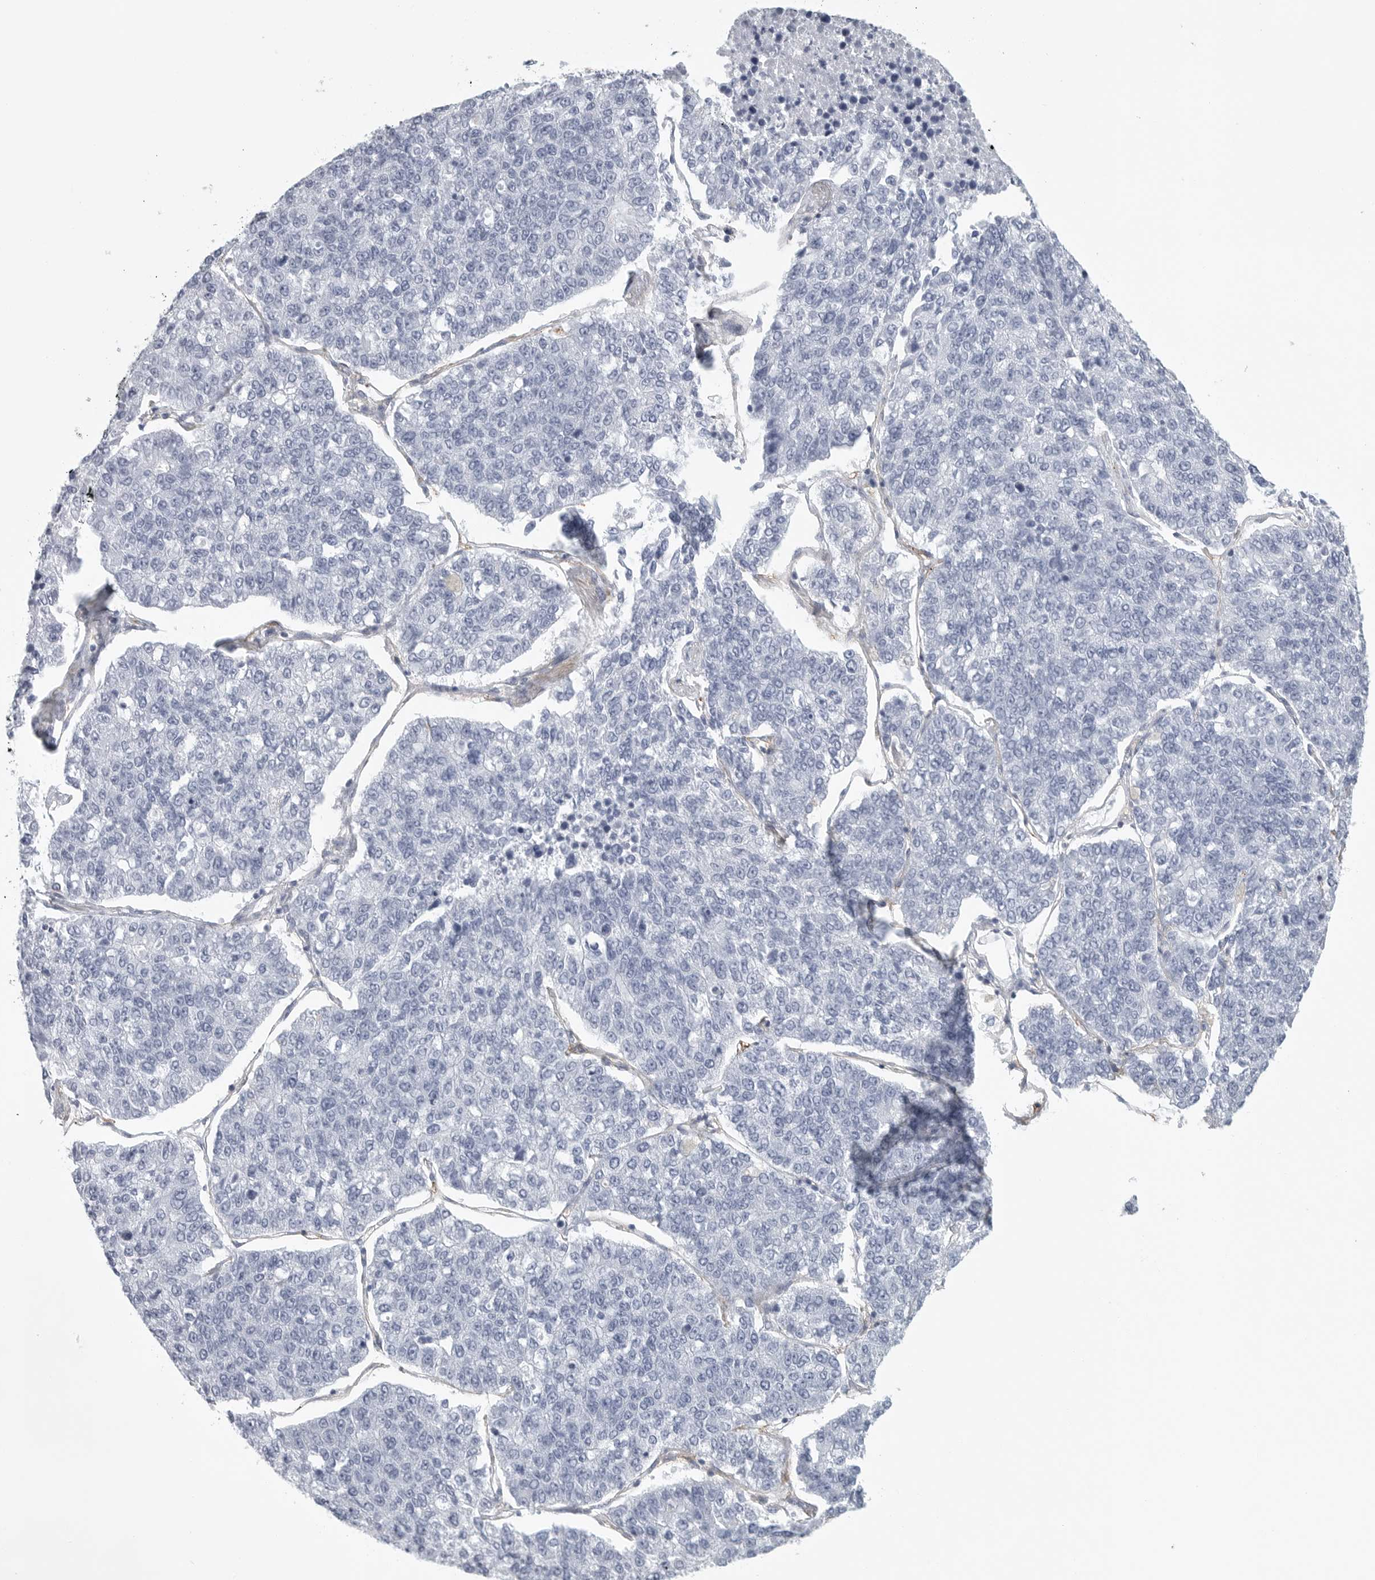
{"staining": {"intensity": "negative", "quantity": "none", "location": "none"}, "tissue": "lung cancer", "cell_type": "Tumor cells", "image_type": "cancer", "snomed": [{"axis": "morphology", "description": "Adenocarcinoma, NOS"}, {"axis": "topography", "description": "Lung"}], "caption": "Lung cancer (adenocarcinoma) stained for a protein using immunohistochemistry (IHC) reveals no staining tumor cells.", "gene": "TNR", "patient": {"sex": "male", "age": 49}}